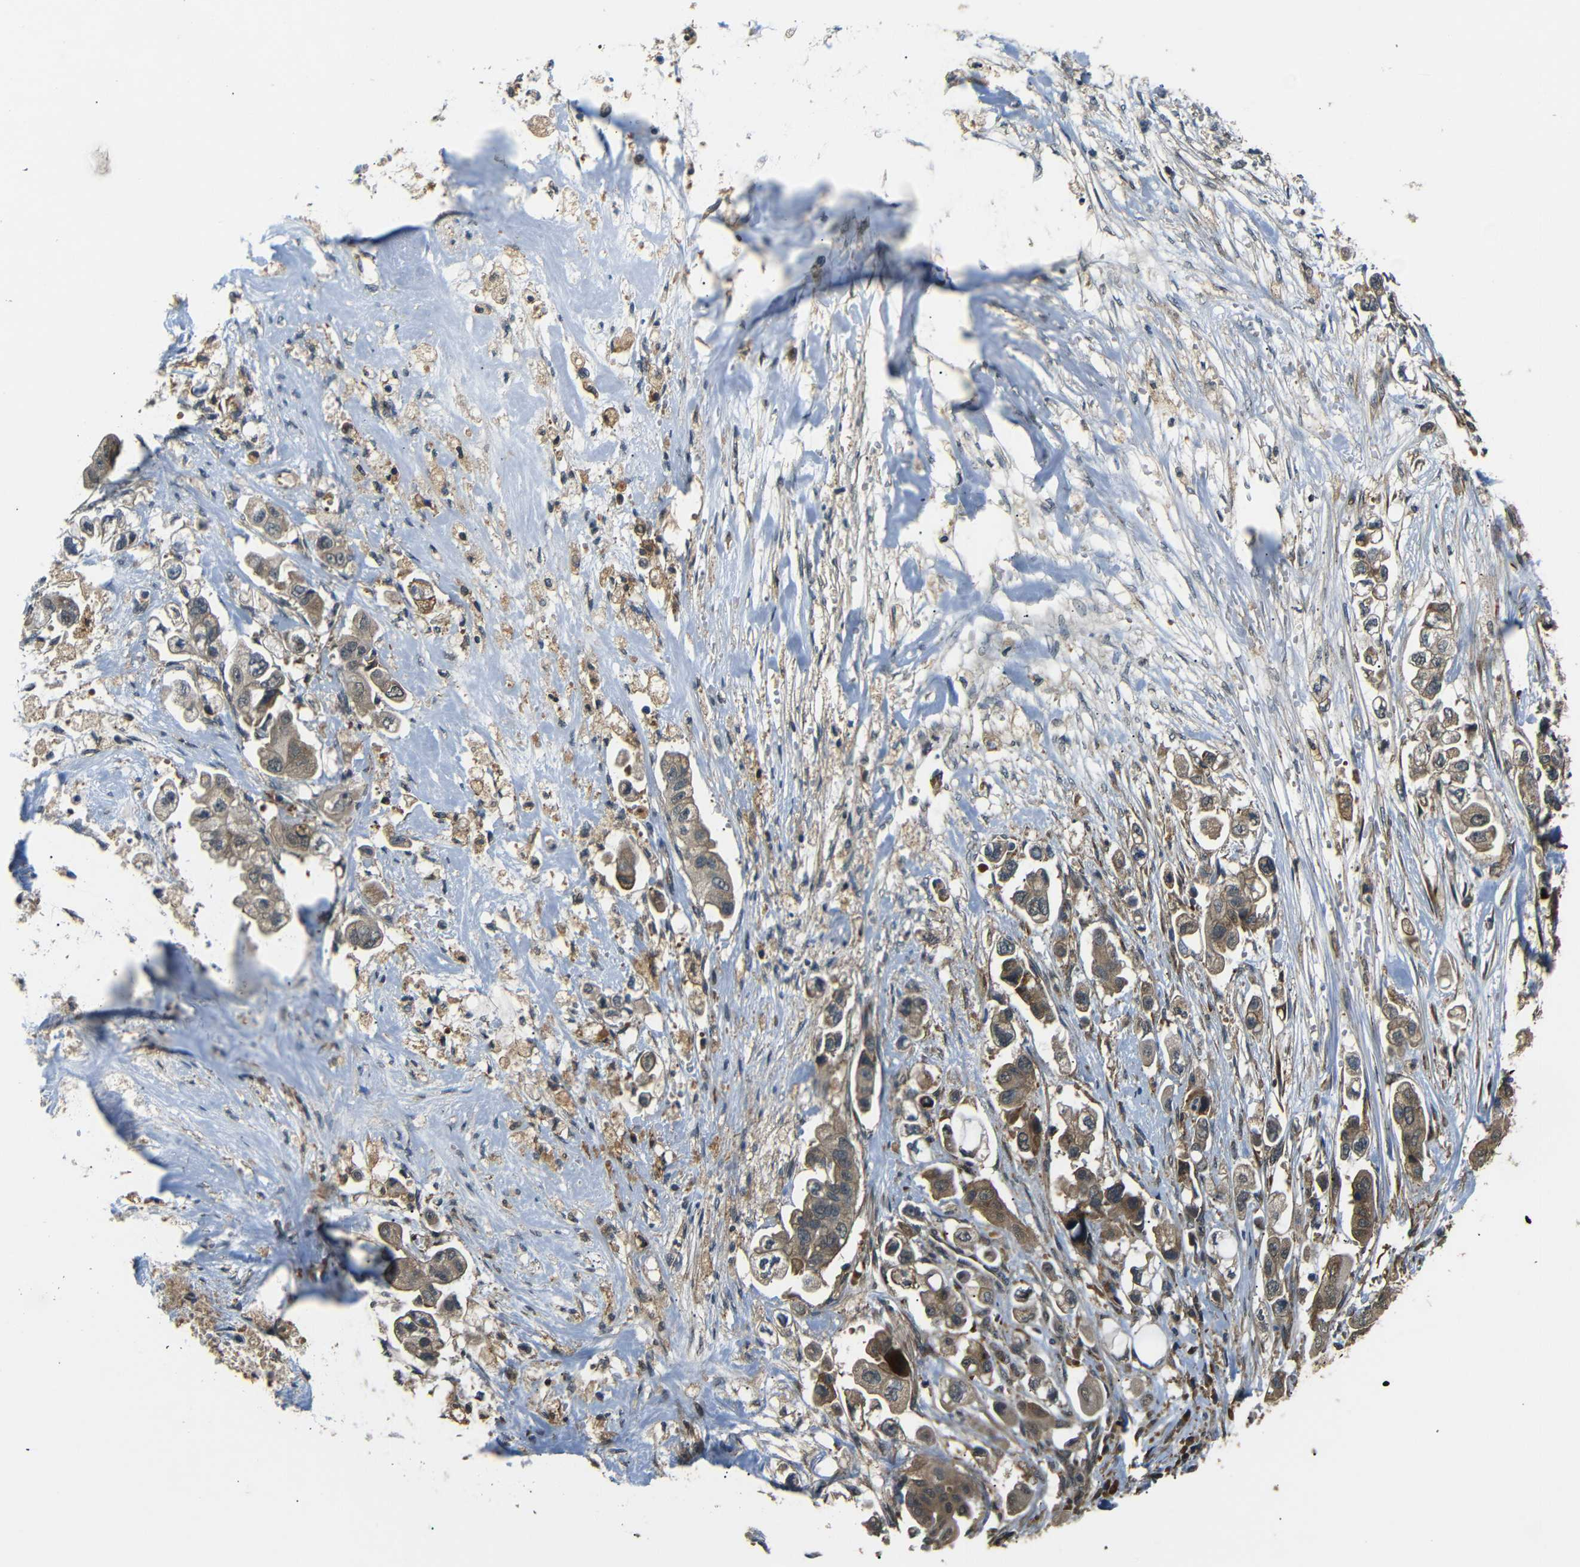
{"staining": {"intensity": "moderate", "quantity": ">75%", "location": "cytoplasmic/membranous"}, "tissue": "stomach cancer", "cell_type": "Tumor cells", "image_type": "cancer", "snomed": [{"axis": "morphology", "description": "Adenocarcinoma, NOS"}, {"axis": "topography", "description": "Stomach"}], "caption": "About >75% of tumor cells in human stomach adenocarcinoma reveal moderate cytoplasmic/membranous protein staining as visualized by brown immunohistochemical staining.", "gene": "EPHB2", "patient": {"sex": "male", "age": 62}}